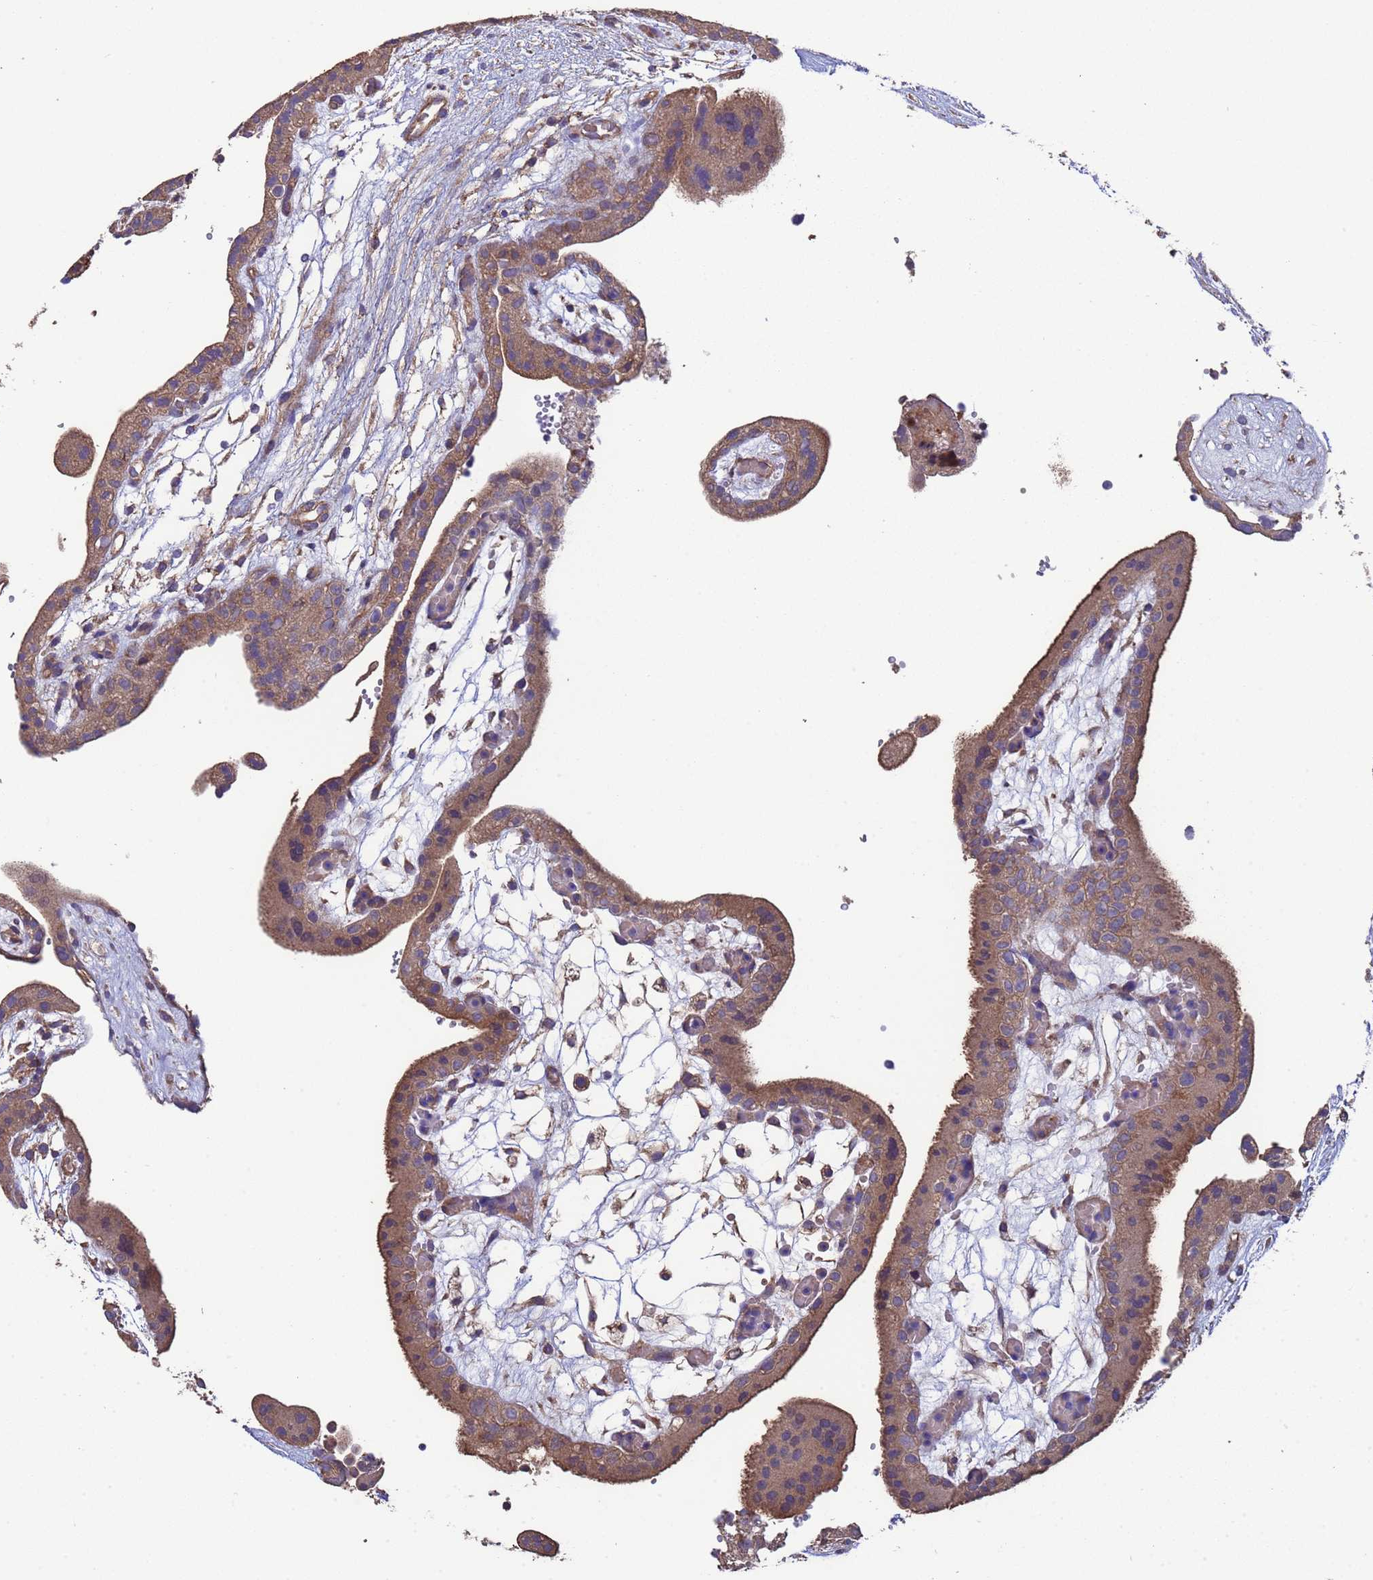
{"staining": {"intensity": "moderate", "quantity": ">75%", "location": "cytoplasmic/membranous"}, "tissue": "placenta", "cell_type": "Decidual cells", "image_type": "normal", "snomed": [{"axis": "morphology", "description": "Normal tissue, NOS"}, {"axis": "topography", "description": "Placenta"}], "caption": "Immunohistochemical staining of benign placenta shows moderate cytoplasmic/membranous protein expression in approximately >75% of decidual cells.", "gene": "EEF1AKMT1", "patient": {"sex": "female", "age": 18}}